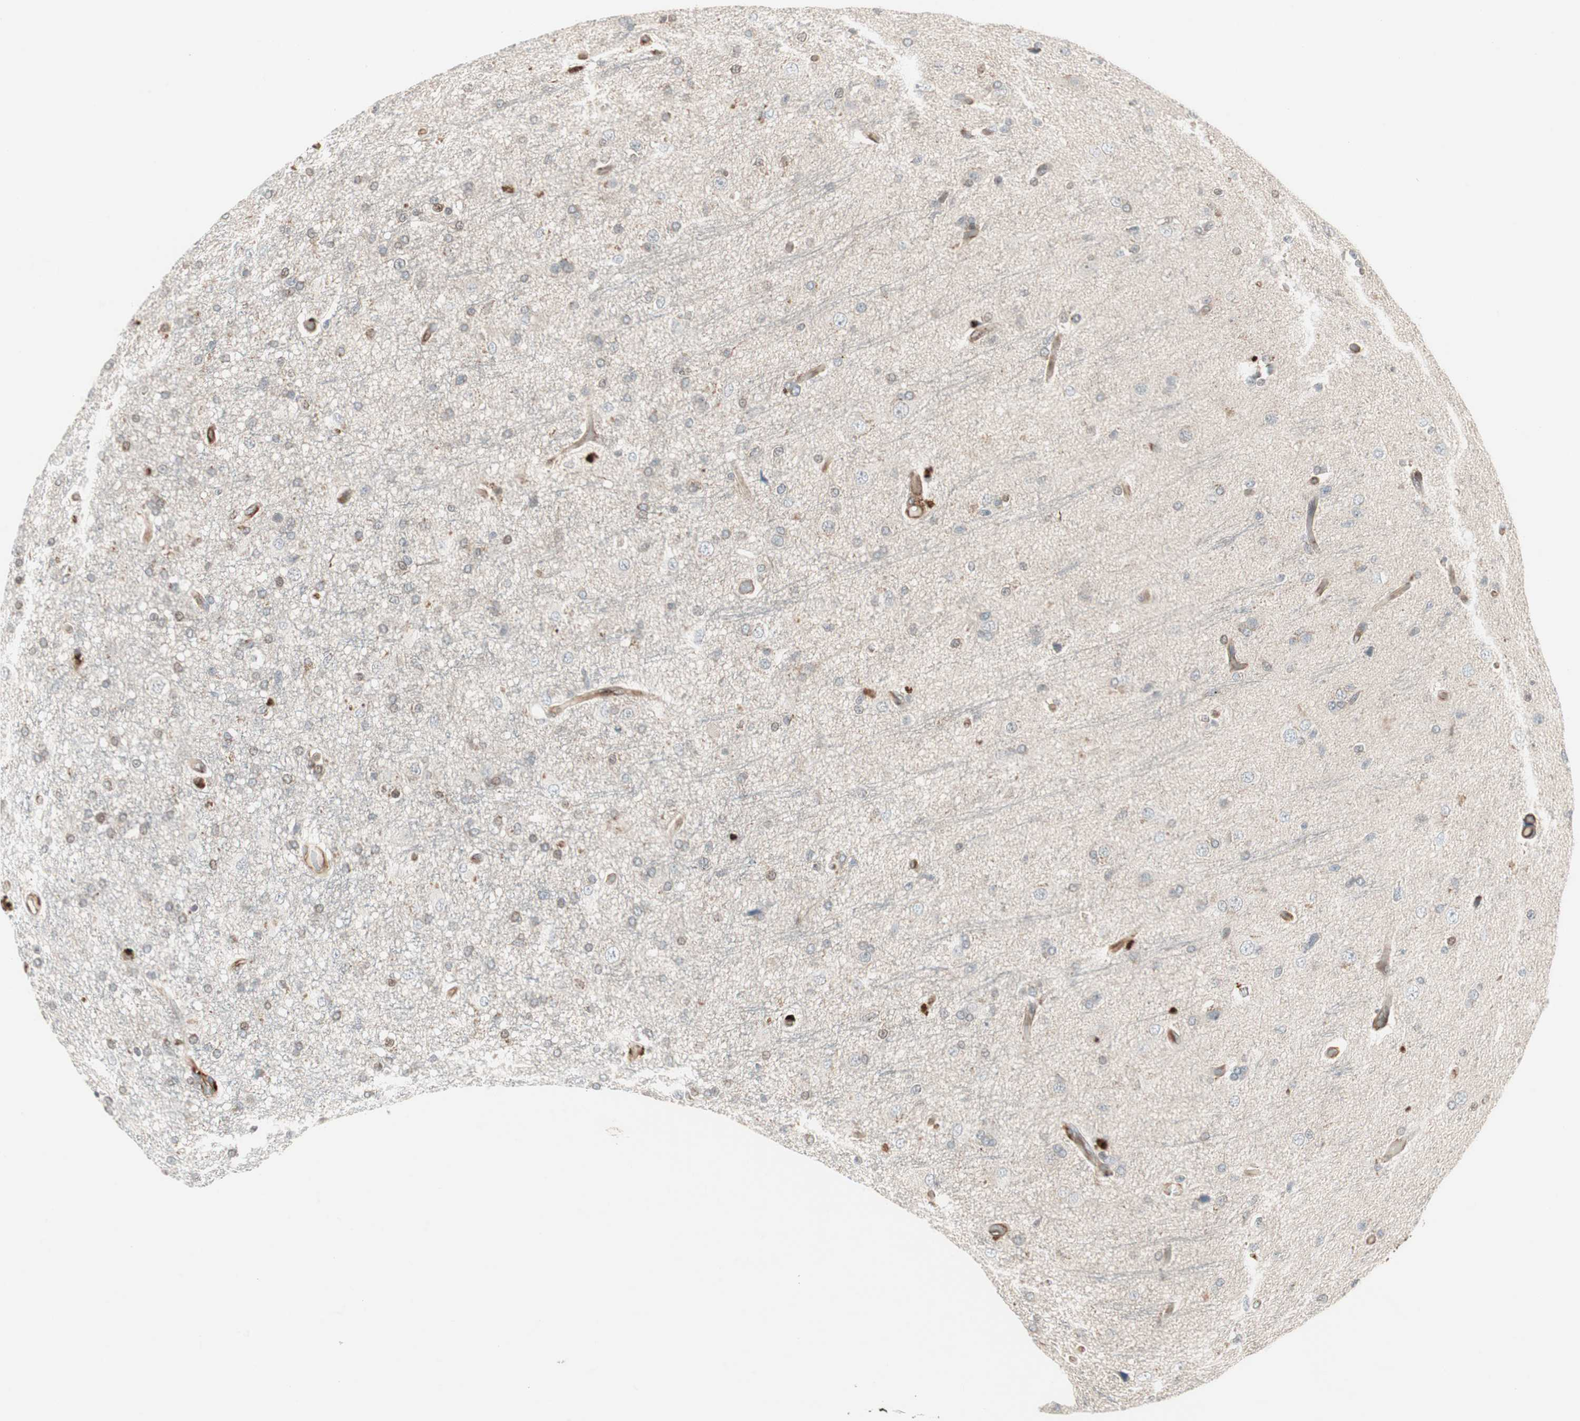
{"staining": {"intensity": "weak", "quantity": "<25%", "location": "cytoplasmic/membranous"}, "tissue": "glioma", "cell_type": "Tumor cells", "image_type": "cancer", "snomed": [{"axis": "morphology", "description": "Glioma, malignant, High grade"}, {"axis": "topography", "description": "Brain"}], "caption": "A micrograph of human malignant glioma (high-grade) is negative for staining in tumor cells.", "gene": "MAD2L2", "patient": {"sex": "male", "age": 33}}